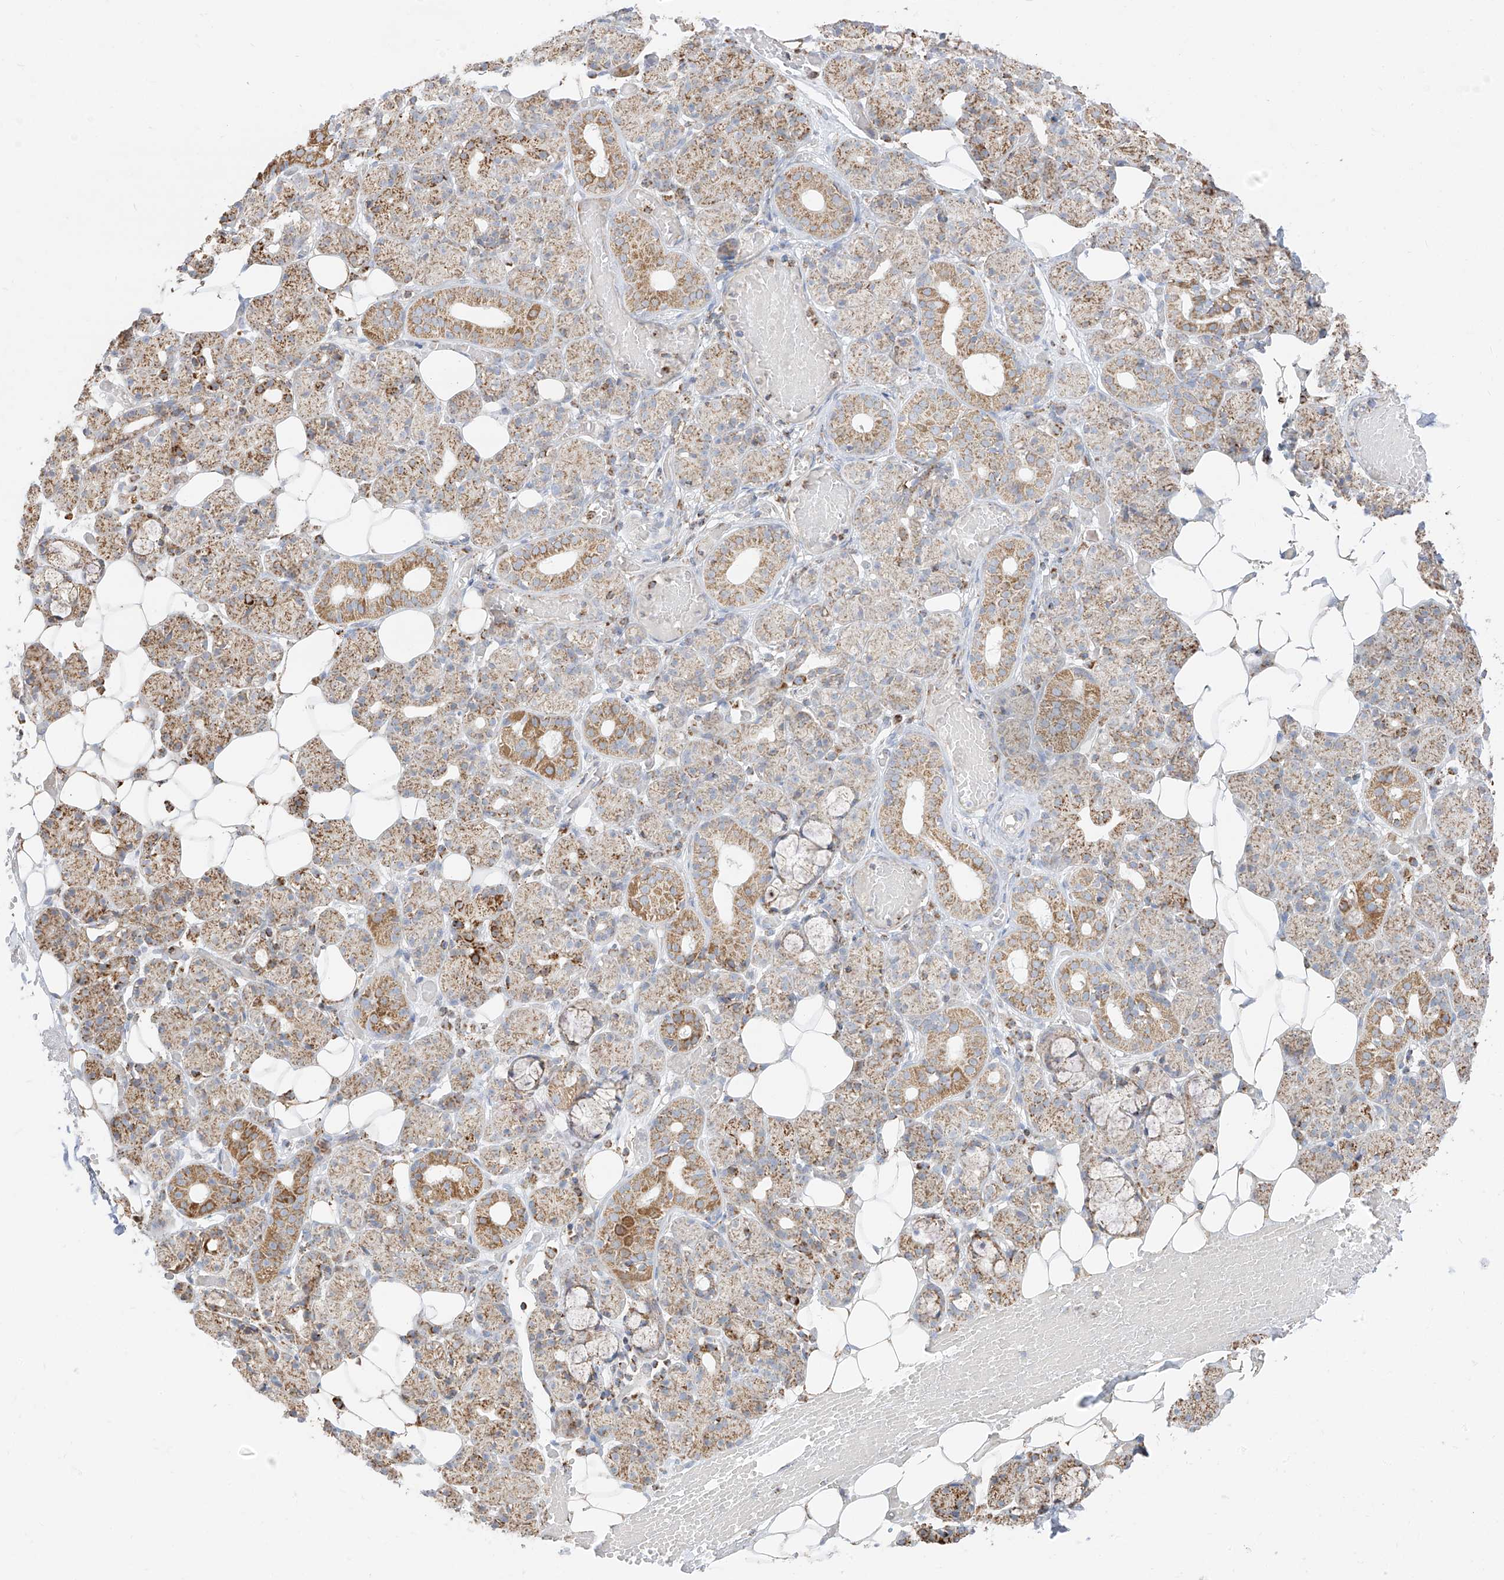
{"staining": {"intensity": "moderate", "quantity": "25%-75%", "location": "cytoplasmic/membranous"}, "tissue": "salivary gland", "cell_type": "Glandular cells", "image_type": "normal", "snomed": [{"axis": "morphology", "description": "Normal tissue, NOS"}, {"axis": "topography", "description": "Salivary gland"}], "caption": "Immunohistochemical staining of unremarkable salivary gland shows moderate cytoplasmic/membranous protein staining in about 25%-75% of glandular cells.", "gene": "ETHE1", "patient": {"sex": "male", "age": 63}}